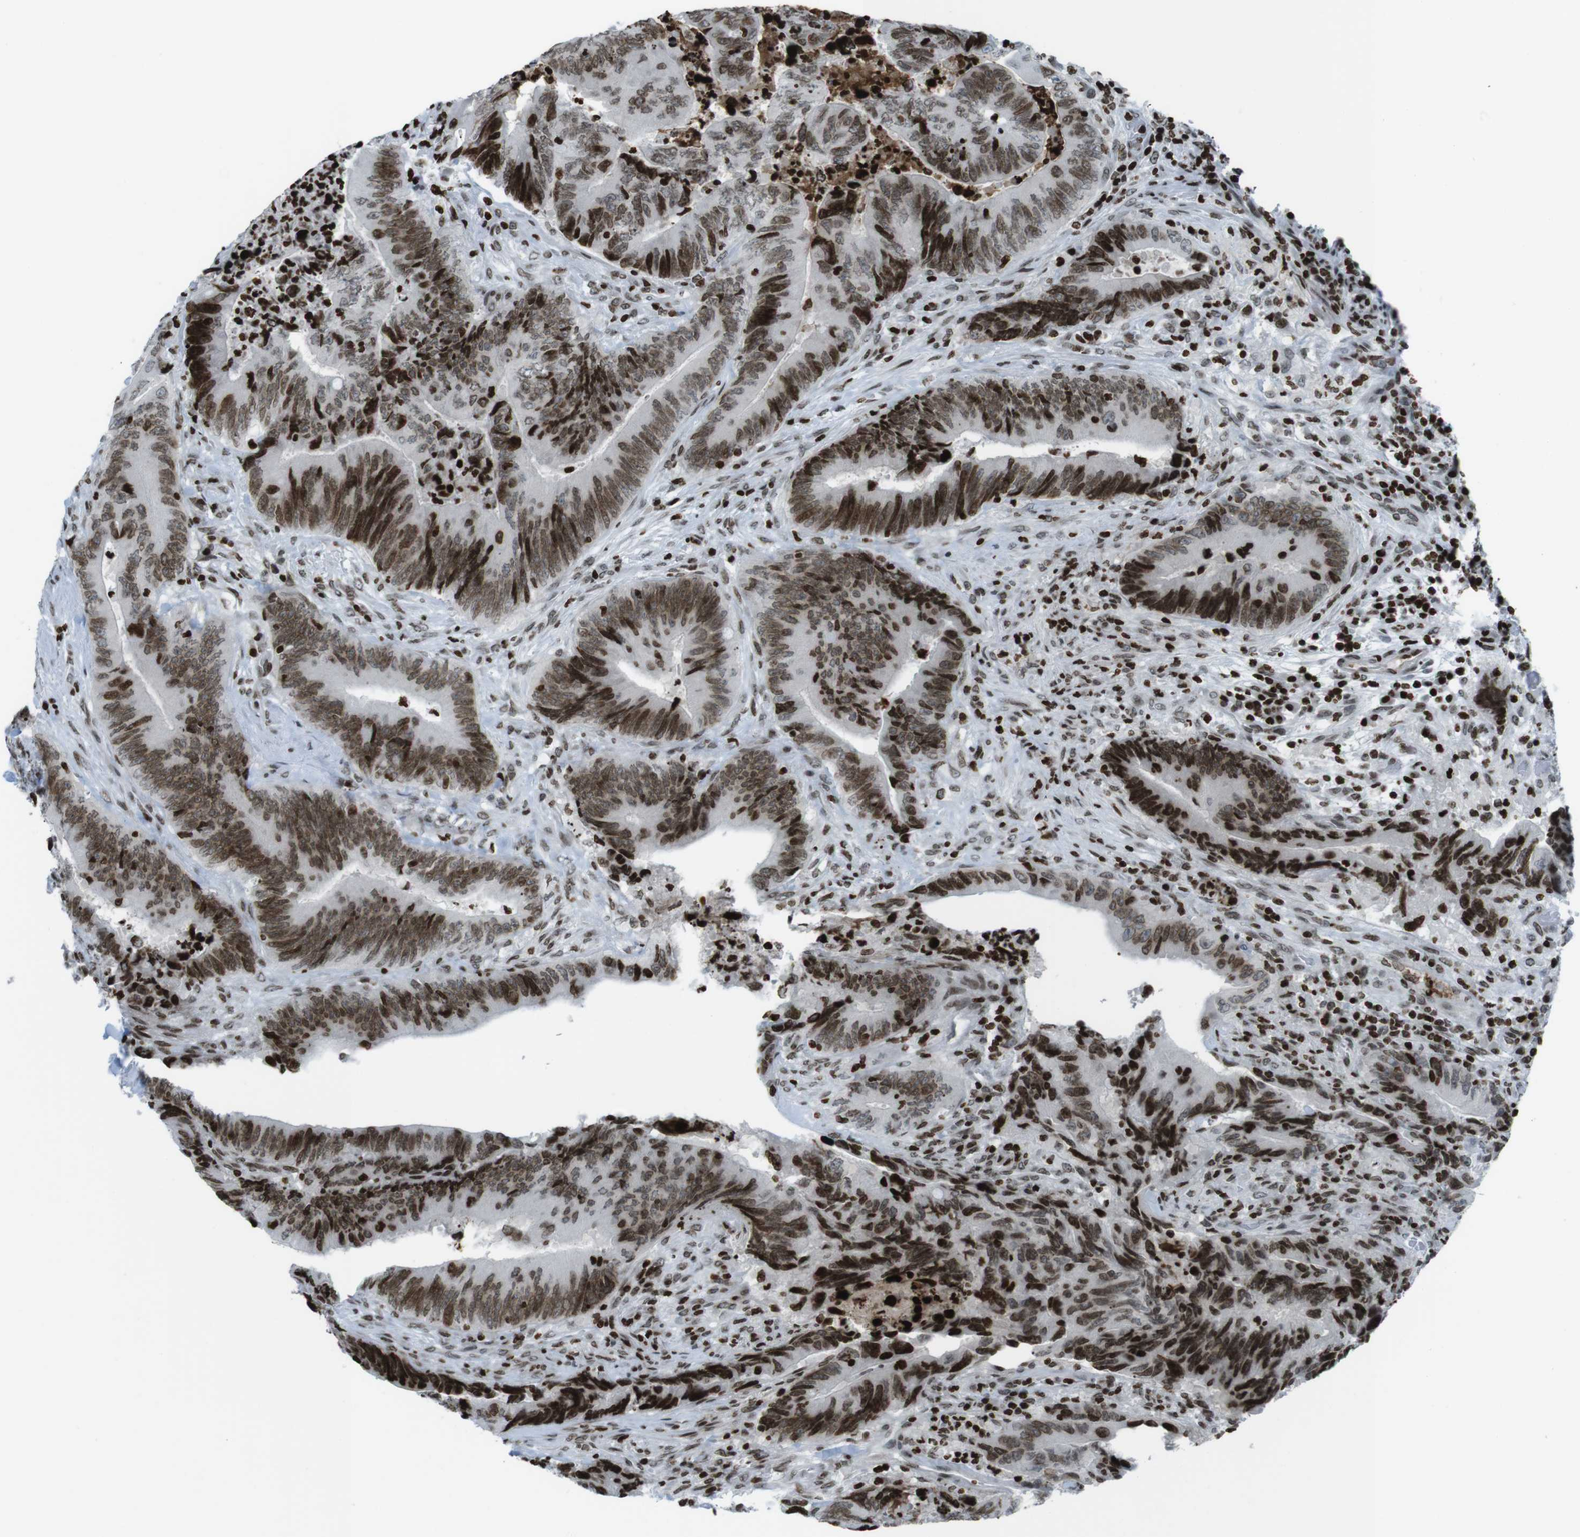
{"staining": {"intensity": "strong", "quantity": ">75%", "location": "nuclear"}, "tissue": "colorectal cancer", "cell_type": "Tumor cells", "image_type": "cancer", "snomed": [{"axis": "morphology", "description": "Normal tissue, NOS"}, {"axis": "morphology", "description": "Adenocarcinoma, NOS"}, {"axis": "topography", "description": "Colon"}], "caption": "An image showing strong nuclear staining in about >75% of tumor cells in colorectal adenocarcinoma, as visualized by brown immunohistochemical staining.", "gene": "H2AC8", "patient": {"sex": "male", "age": 56}}